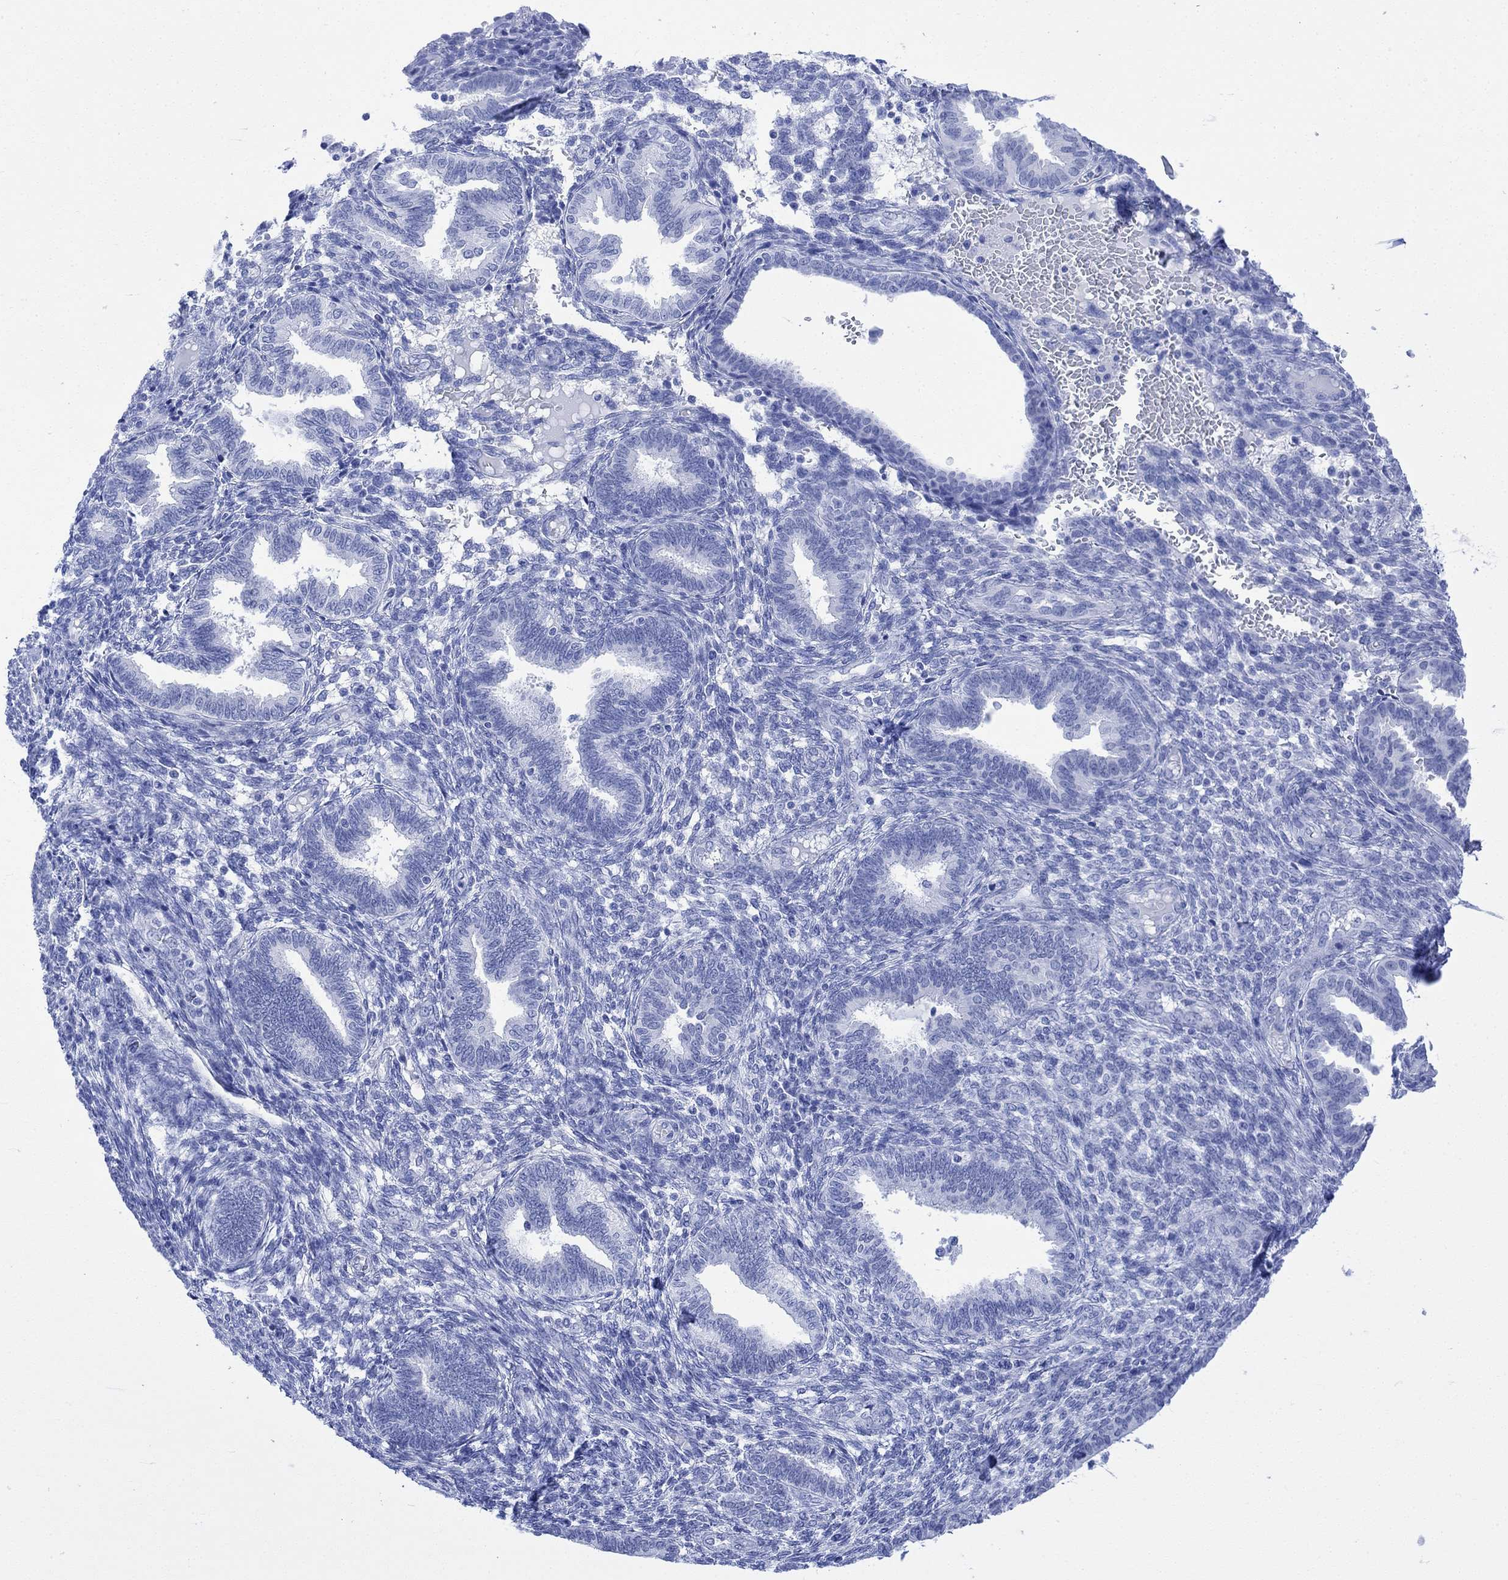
{"staining": {"intensity": "negative", "quantity": "none", "location": "none"}, "tissue": "endometrium", "cell_type": "Cells in endometrial stroma", "image_type": "normal", "snomed": [{"axis": "morphology", "description": "Normal tissue, NOS"}, {"axis": "topography", "description": "Endometrium"}], "caption": "Immunohistochemistry (IHC) of normal human endometrium displays no staining in cells in endometrial stroma.", "gene": "CELF4", "patient": {"sex": "female", "age": 42}}